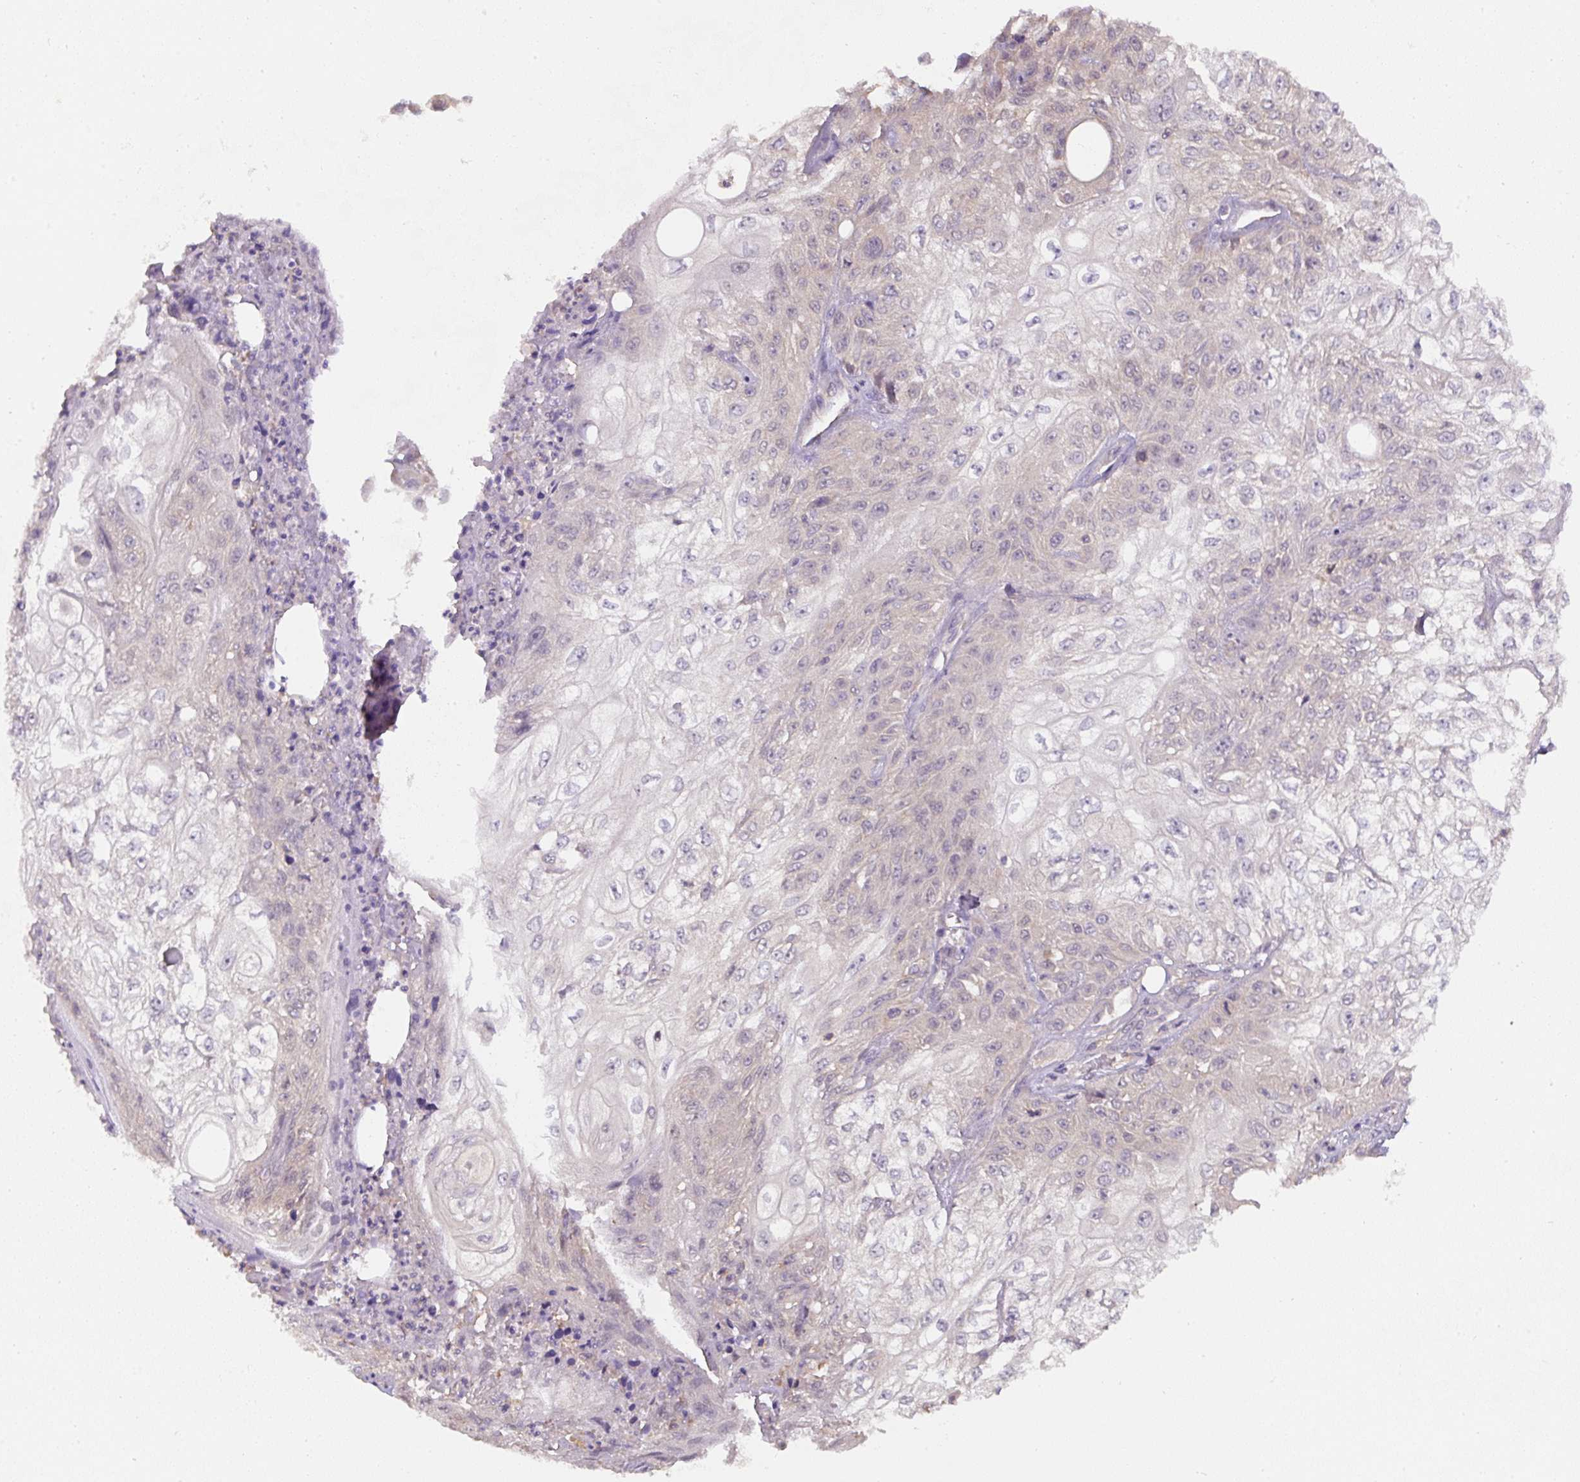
{"staining": {"intensity": "weak", "quantity": "<25%", "location": "cytoplasmic/membranous"}, "tissue": "skin cancer", "cell_type": "Tumor cells", "image_type": "cancer", "snomed": [{"axis": "morphology", "description": "Squamous cell carcinoma, NOS"}, {"axis": "morphology", "description": "Squamous cell carcinoma, metastatic, NOS"}, {"axis": "topography", "description": "Skin"}, {"axis": "topography", "description": "Lymph node"}], "caption": "Tumor cells are negative for protein expression in human metastatic squamous cell carcinoma (skin).", "gene": "ST13", "patient": {"sex": "male", "age": 75}}